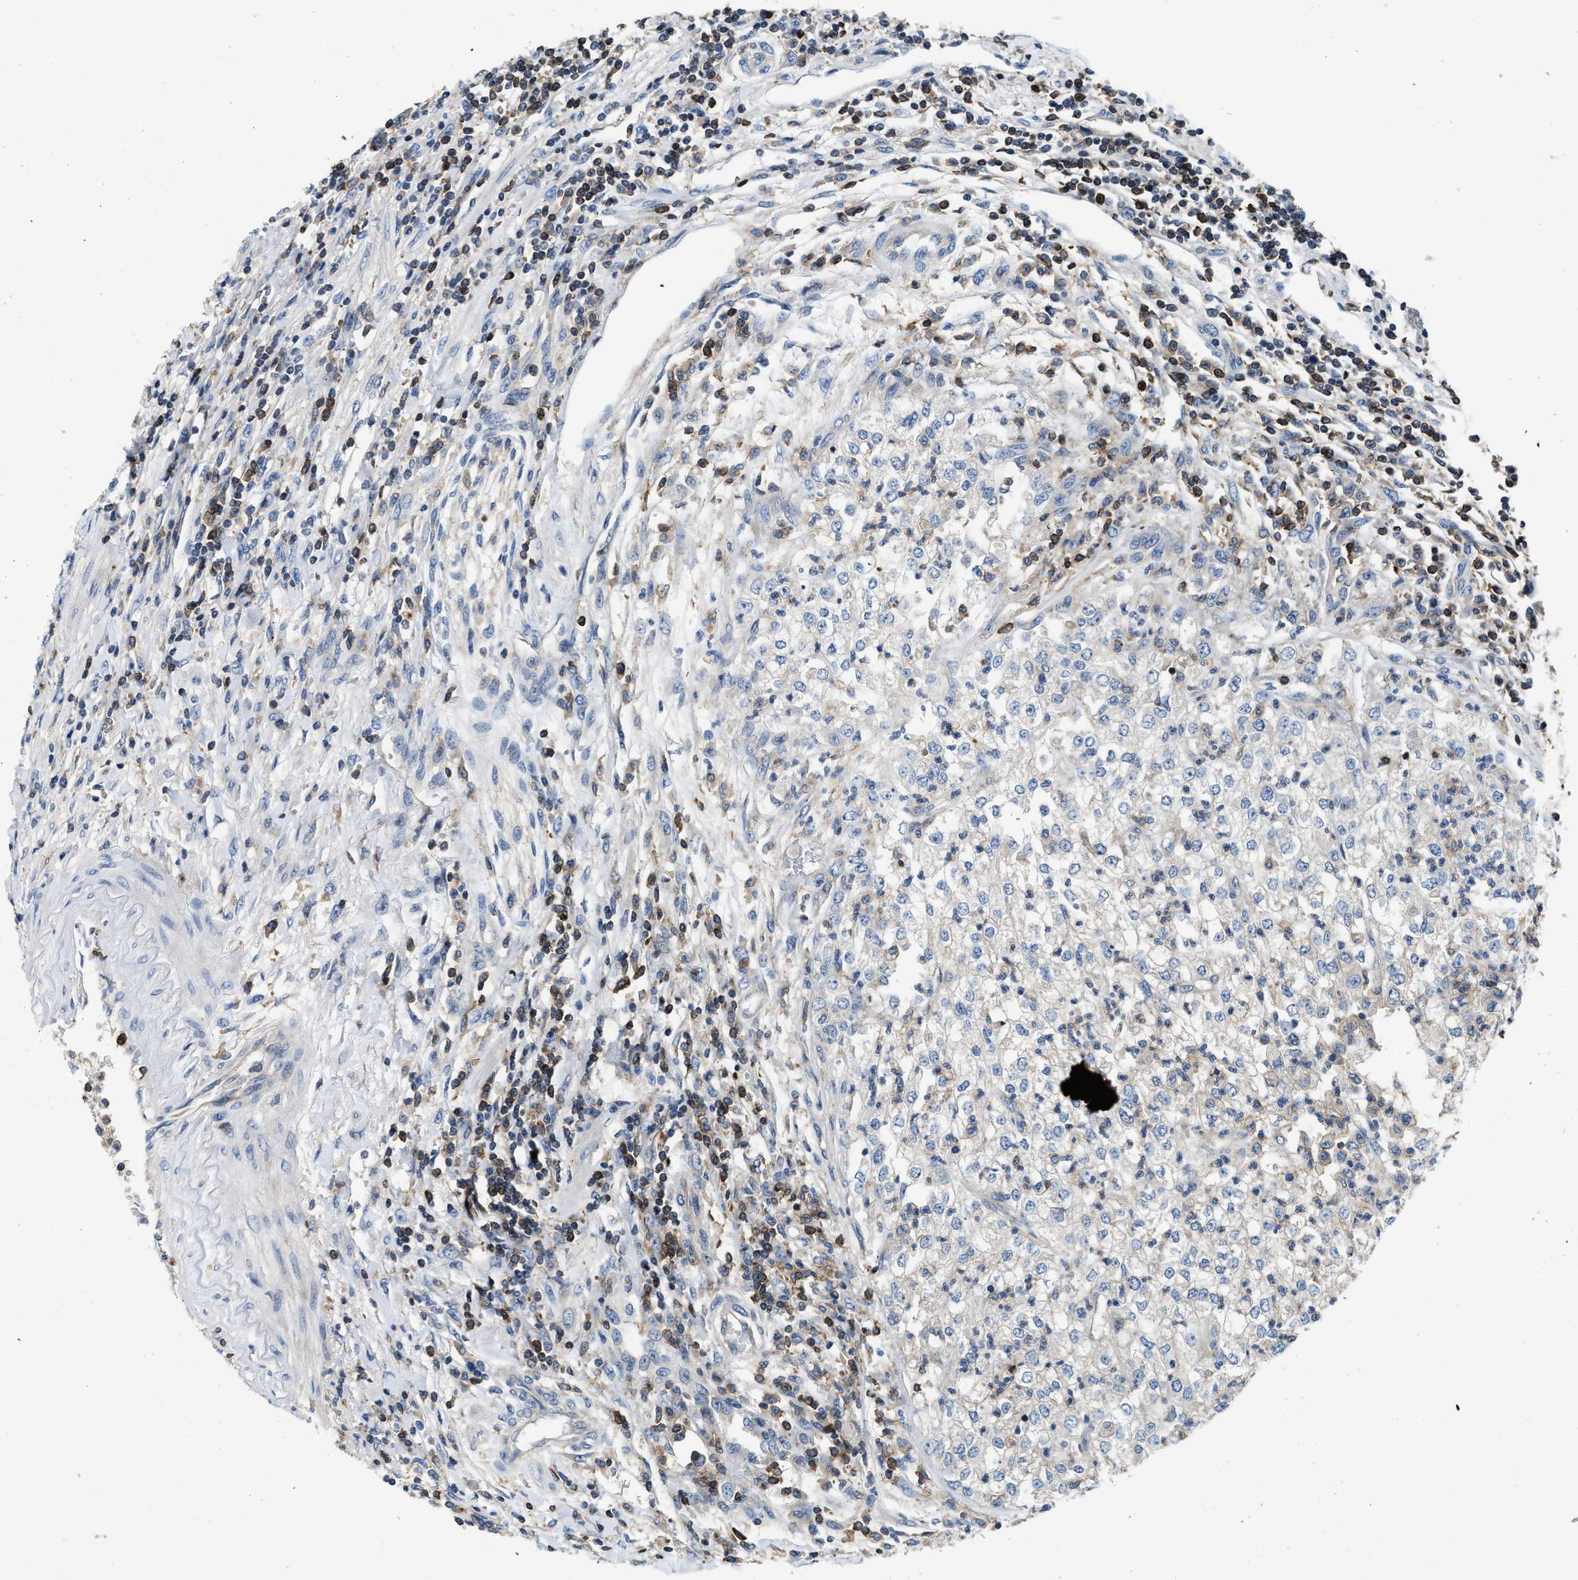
{"staining": {"intensity": "negative", "quantity": "none", "location": "none"}, "tissue": "renal cancer", "cell_type": "Tumor cells", "image_type": "cancer", "snomed": [{"axis": "morphology", "description": "Adenocarcinoma, NOS"}, {"axis": "topography", "description": "Kidney"}], "caption": "High power microscopy micrograph of an immunohistochemistry (IHC) image of renal adenocarcinoma, revealing no significant staining in tumor cells.", "gene": "MYO1G", "patient": {"sex": "female", "age": 54}}